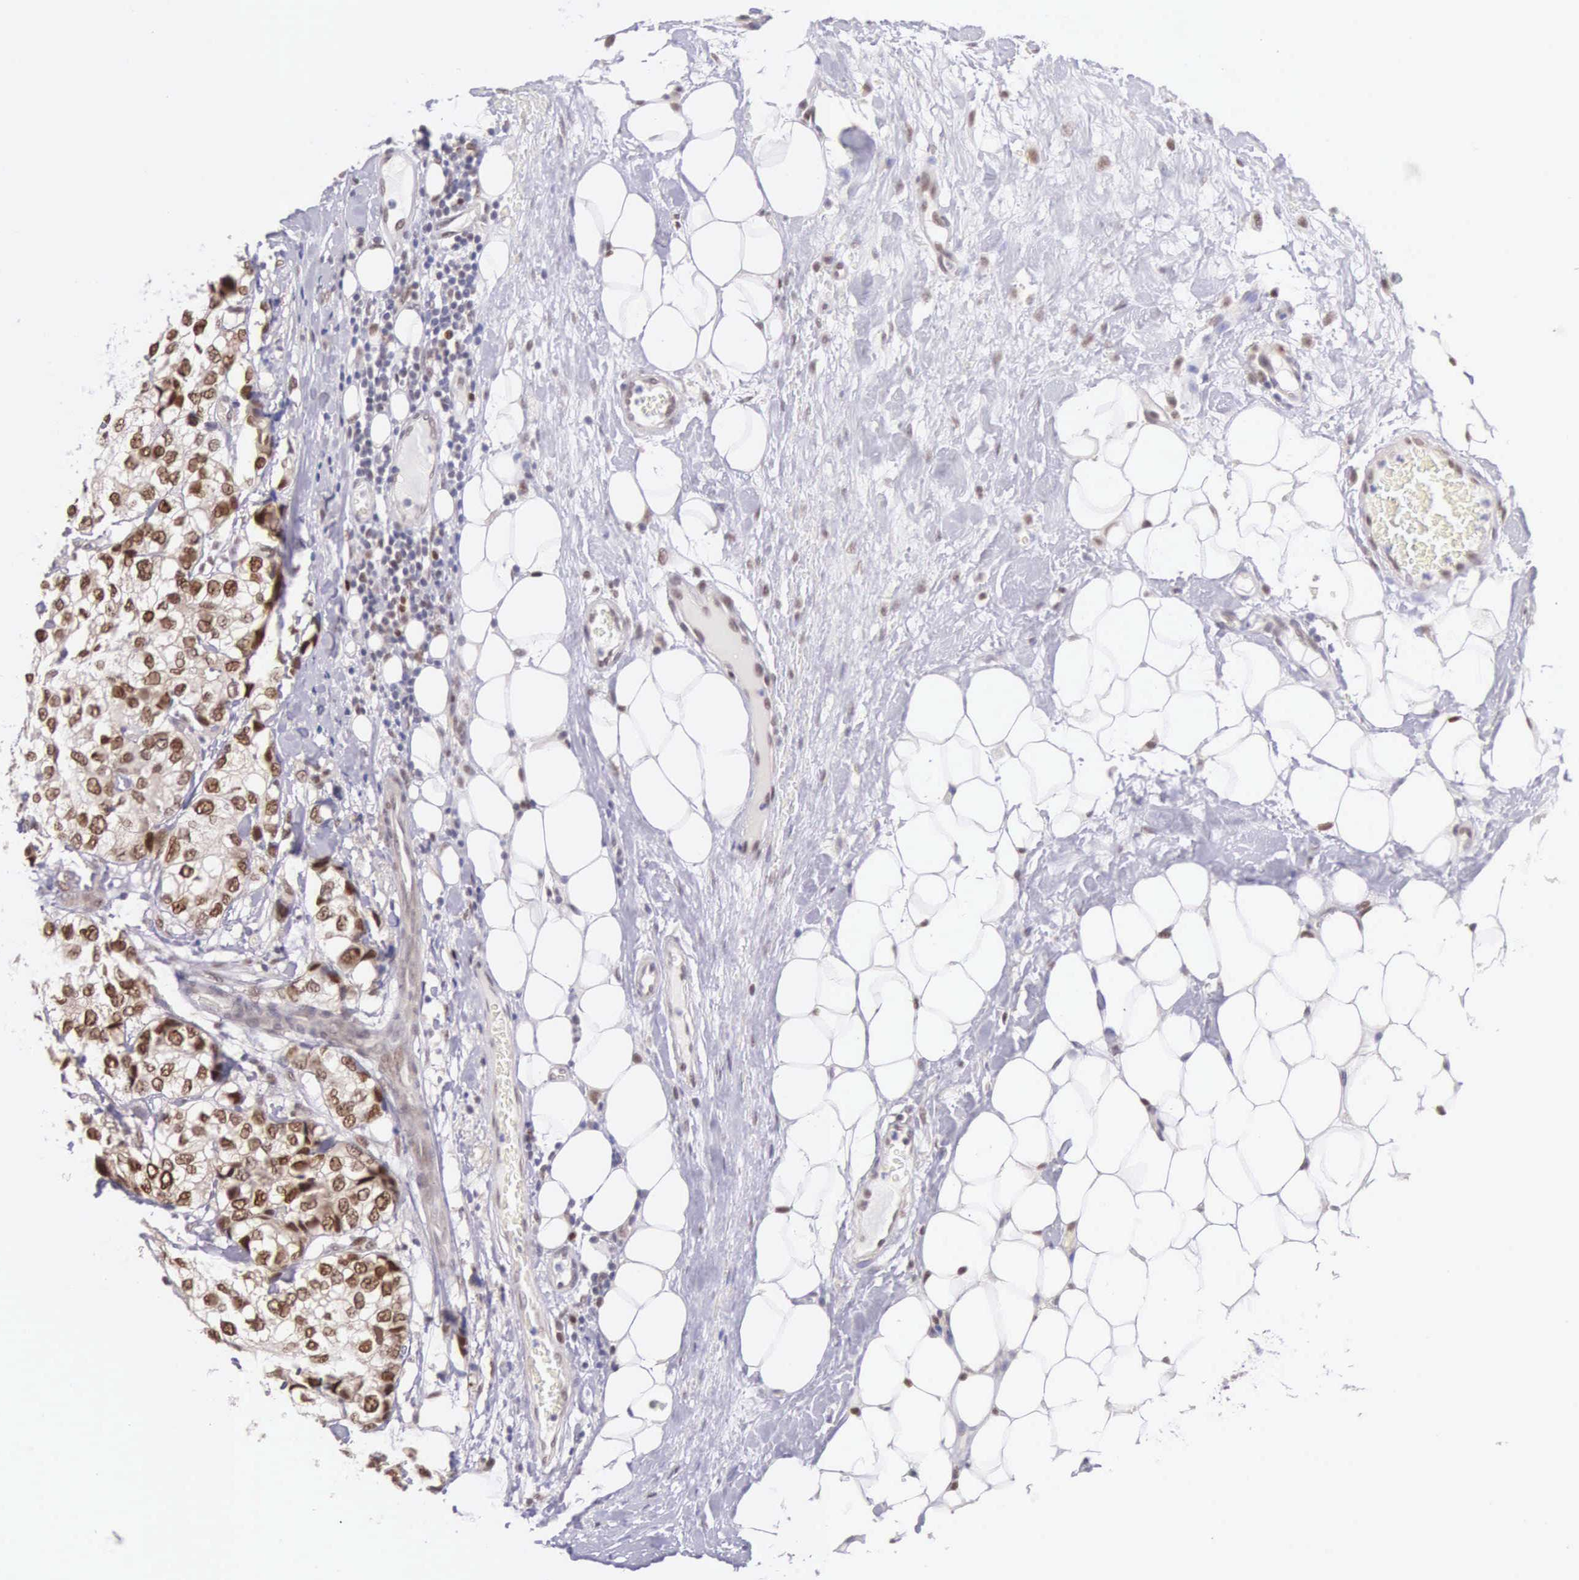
{"staining": {"intensity": "moderate", "quantity": ">75%", "location": "nuclear"}, "tissue": "breast cancer", "cell_type": "Tumor cells", "image_type": "cancer", "snomed": [{"axis": "morphology", "description": "Duct carcinoma"}, {"axis": "topography", "description": "Breast"}], "caption": "A brown stain labels moderate nuclear expression of a protein in breast cancer (intraductal carcinoma) tumor cells.", "gene": "CCDC117", "patient": {"sex": "female", "age": 68}}